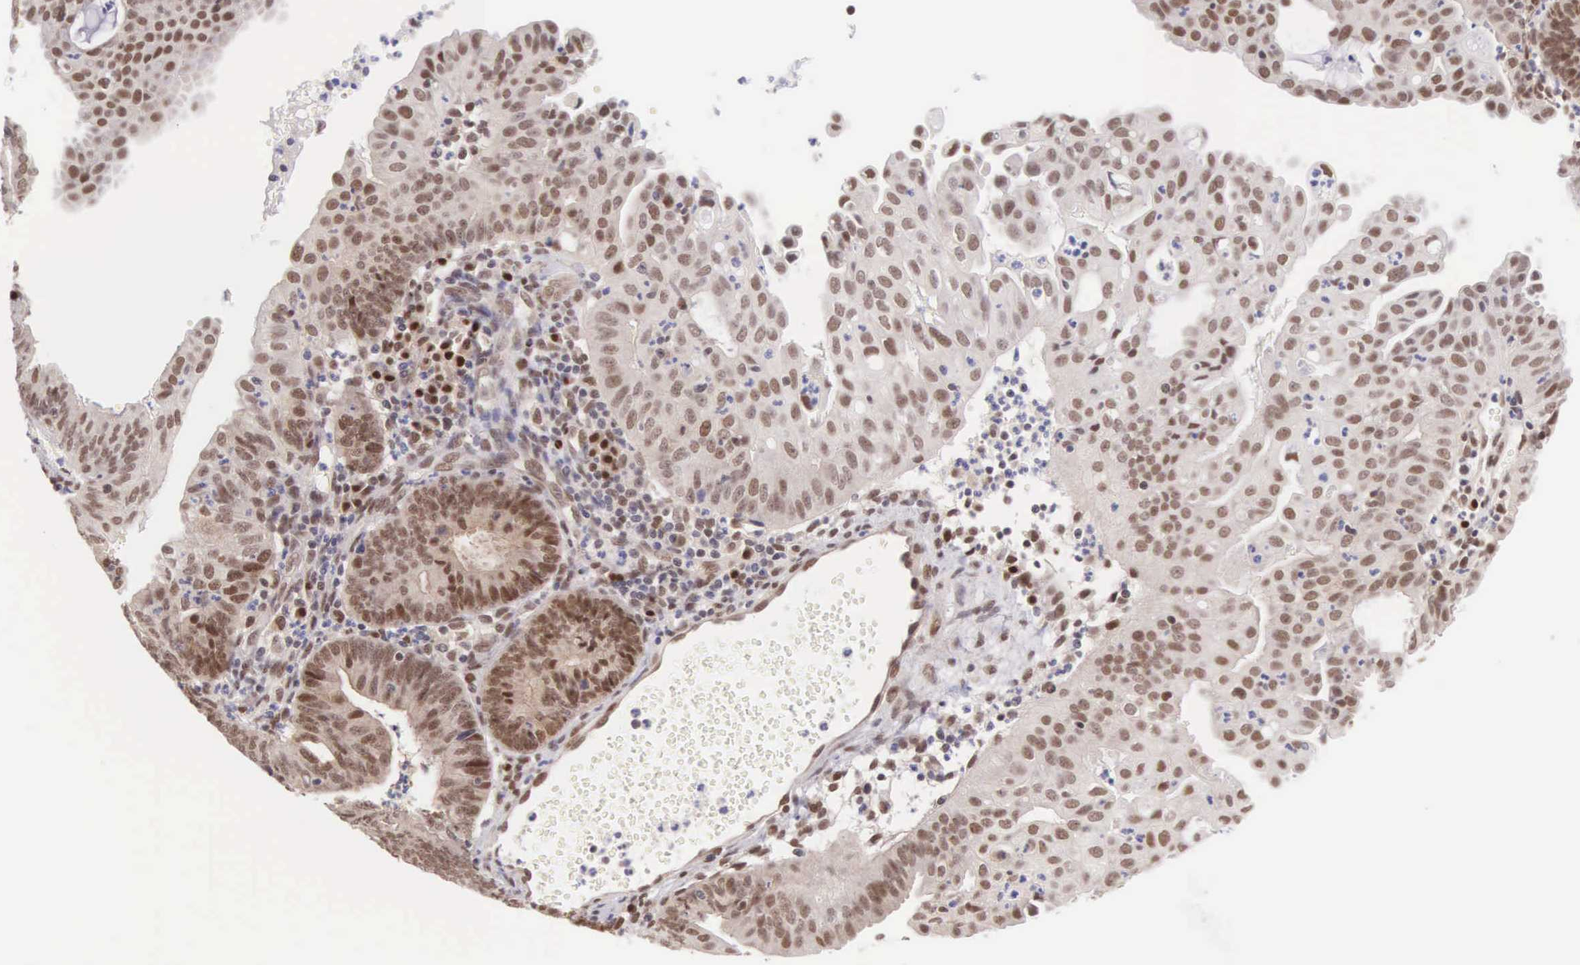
{"staining": {"intensity": "moderate", "quantity": ">75%", "location": "nuclear"}, "tissue": "endometrial cancer", "cell_type": "Tumor cells", "image_type": "cancer", "snomed": [{"axis": "morphology", "description": "Adenocarcinoma, NOS"}, {"axis": "topography", "description": "Endometrium"}], "caption": "IHC image of neoplastic tissue: adenocarcinoma (endometrial) stained using immunohistochemistry (IHC) demonstrates medium levels of moderate protein expression localized specifically in the nuclear of tumor cells, appearing as a nuclear brown color.", "gene": "CCDC117", "patient": {"sex": "female", "age": 60}}